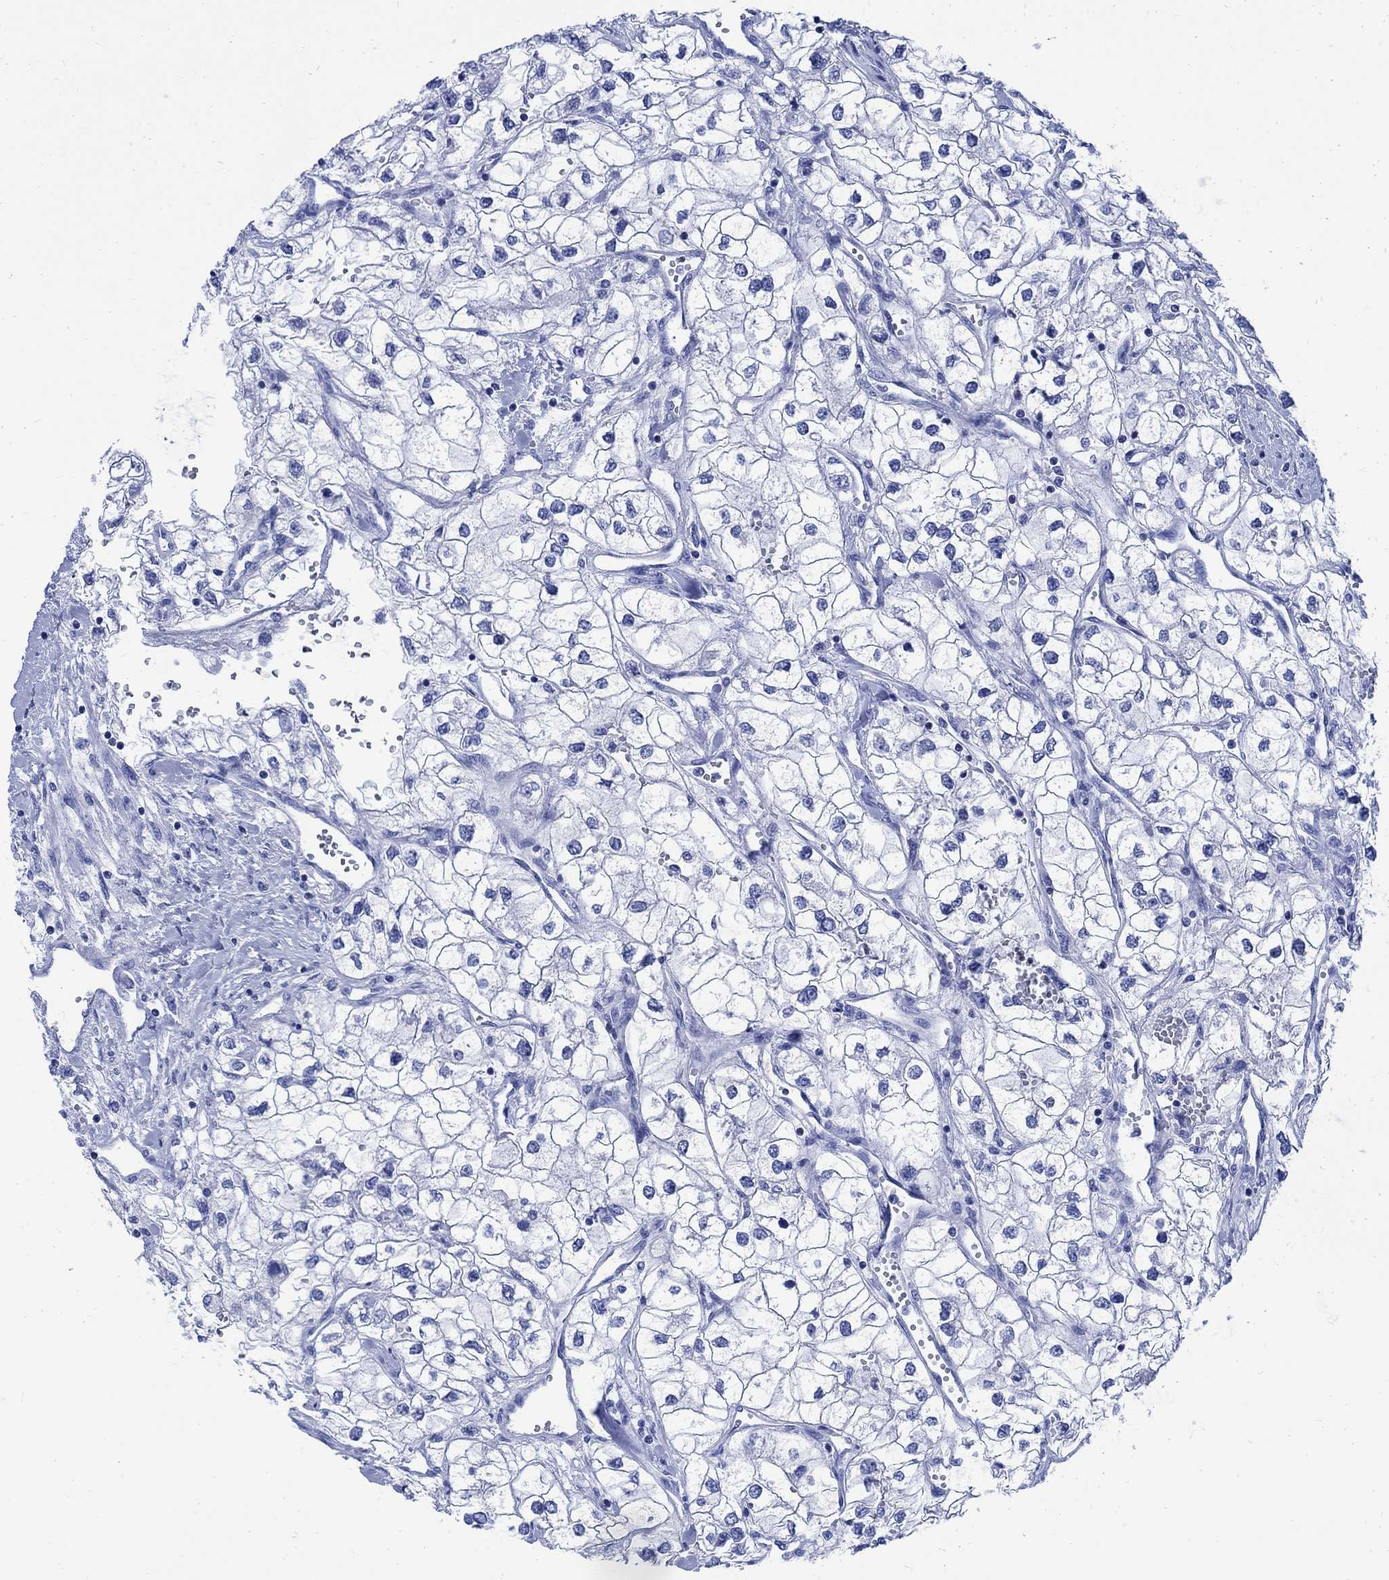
{"staining": {"intensity": "negative", "quantity": "none", "location": "none"}, "tissue": "renal cancer", "cell_type": "Tumor cells", "image_type": "cancer", "snomed": [{"axis": "morphology", "description": "Adenocarcinoma, NOS"}, {"axis": "topography", "description": "Kidney"}], "caption": "Photomicrograph shows no protein positivity in tumor cells of renal cancer (adenocarcinoma) tissue. (Brightfield microscopy of DAB (3,3'-diaminobenzidine) immunohistochemistry (IHC) at high magnification).", "gene": "CPLX2", "patient": {"sex": "male", "age": 59}}